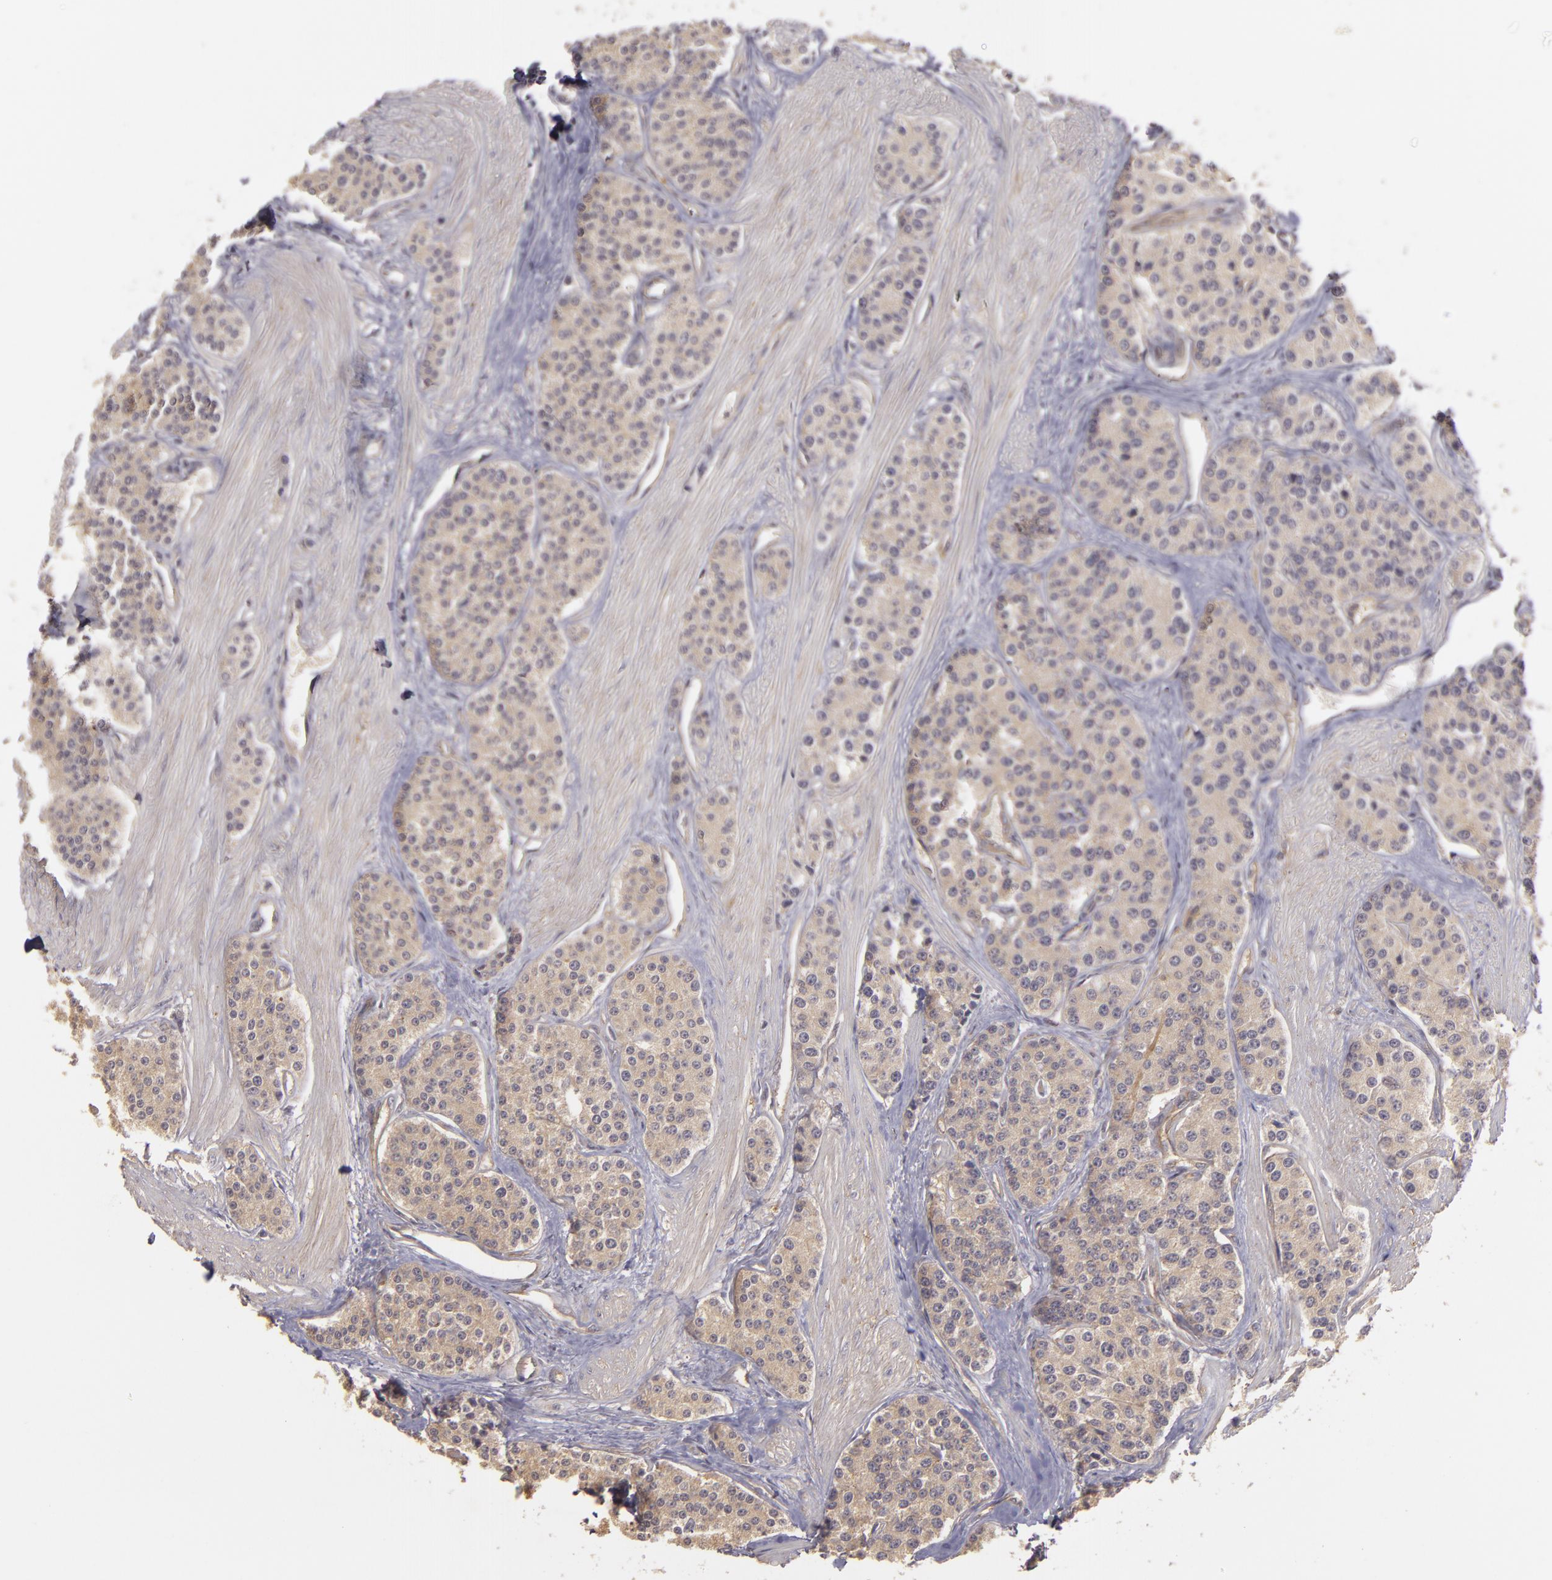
{"staining": {"intensity": "weak", "quantity": ">75%", "location": "cytoplasmic/membranous"}, "tissue": "carcinoid", "cell_type": "Tumor cells", "image_type": "cancer", "snomed": [{"axis": "morphology", "description": "Carcinoid, malignant, NOS"}, {"axis": "topography", "description": "Stomach"}], "caption": "Immunohistochemical staining of human malignant carcinoid reveals weak cytoplasmic/membranous protein positivity in about >75% of tumor cells.", "gene": "HRAS", "patient": {"sex": "female", "age": 76}}